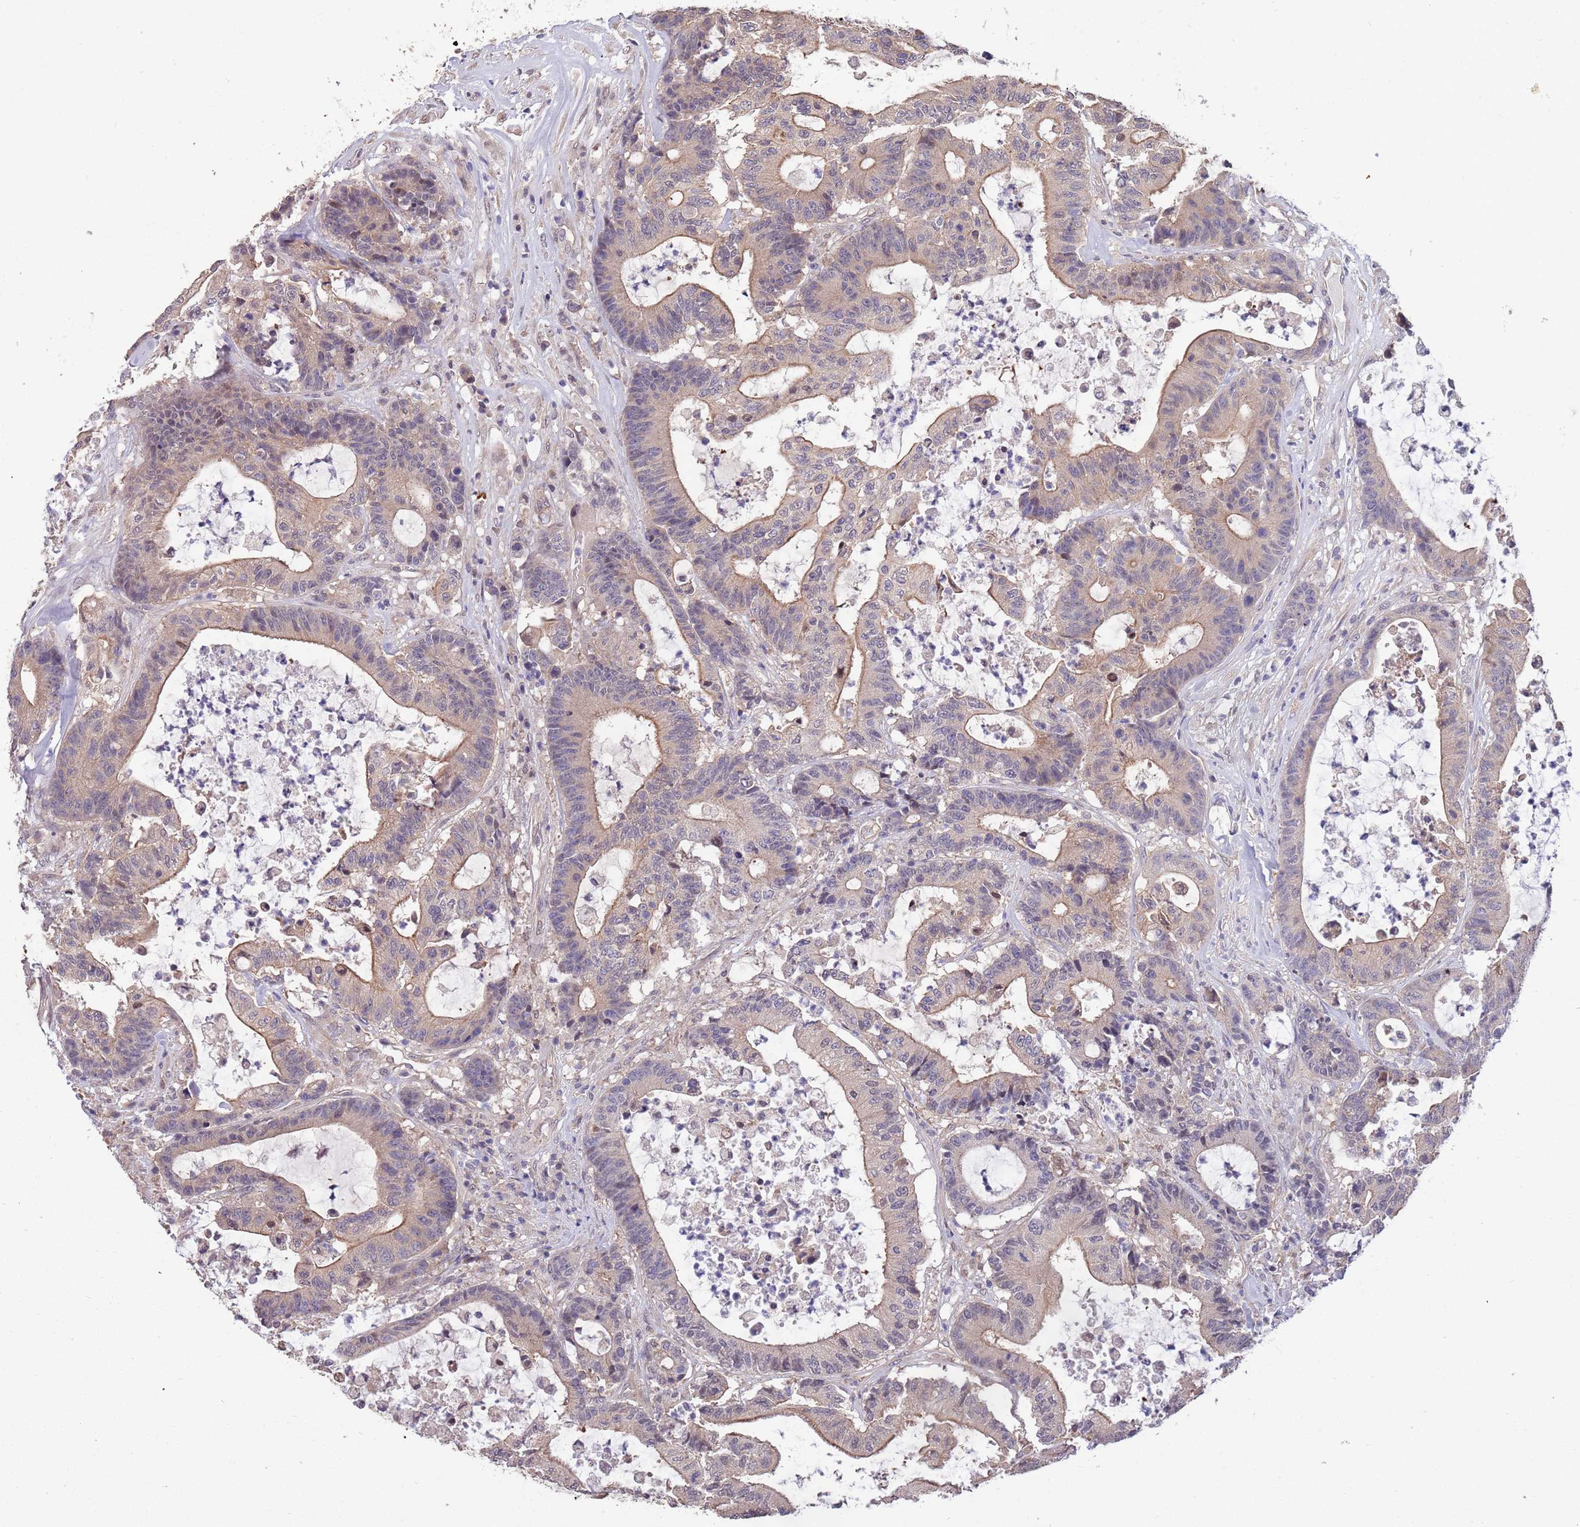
{"staining": {"intensity": "weak", "quantity": ">75%", "location": "cytoplasmic/membranous"}, "tissue": "colorectal cancer", "cell_type": "Tumor cells", "image_type": "cancer", "snomed": [{"axis": "morphology", "description": "Adenocarcinoma, NOS"}, {"axis": "topography", "description": "Colon"}], "caption": "A brown stain highlights weak cytoplasmic/membranous positivity of a protein in colorectal cancer tumor cells. Immunohistochemistry (ihc) stains the protein in brown and the nuclei are stained blue.", "gene": "MARVELD2", "patient": {"sex": "female", "age": 84}}